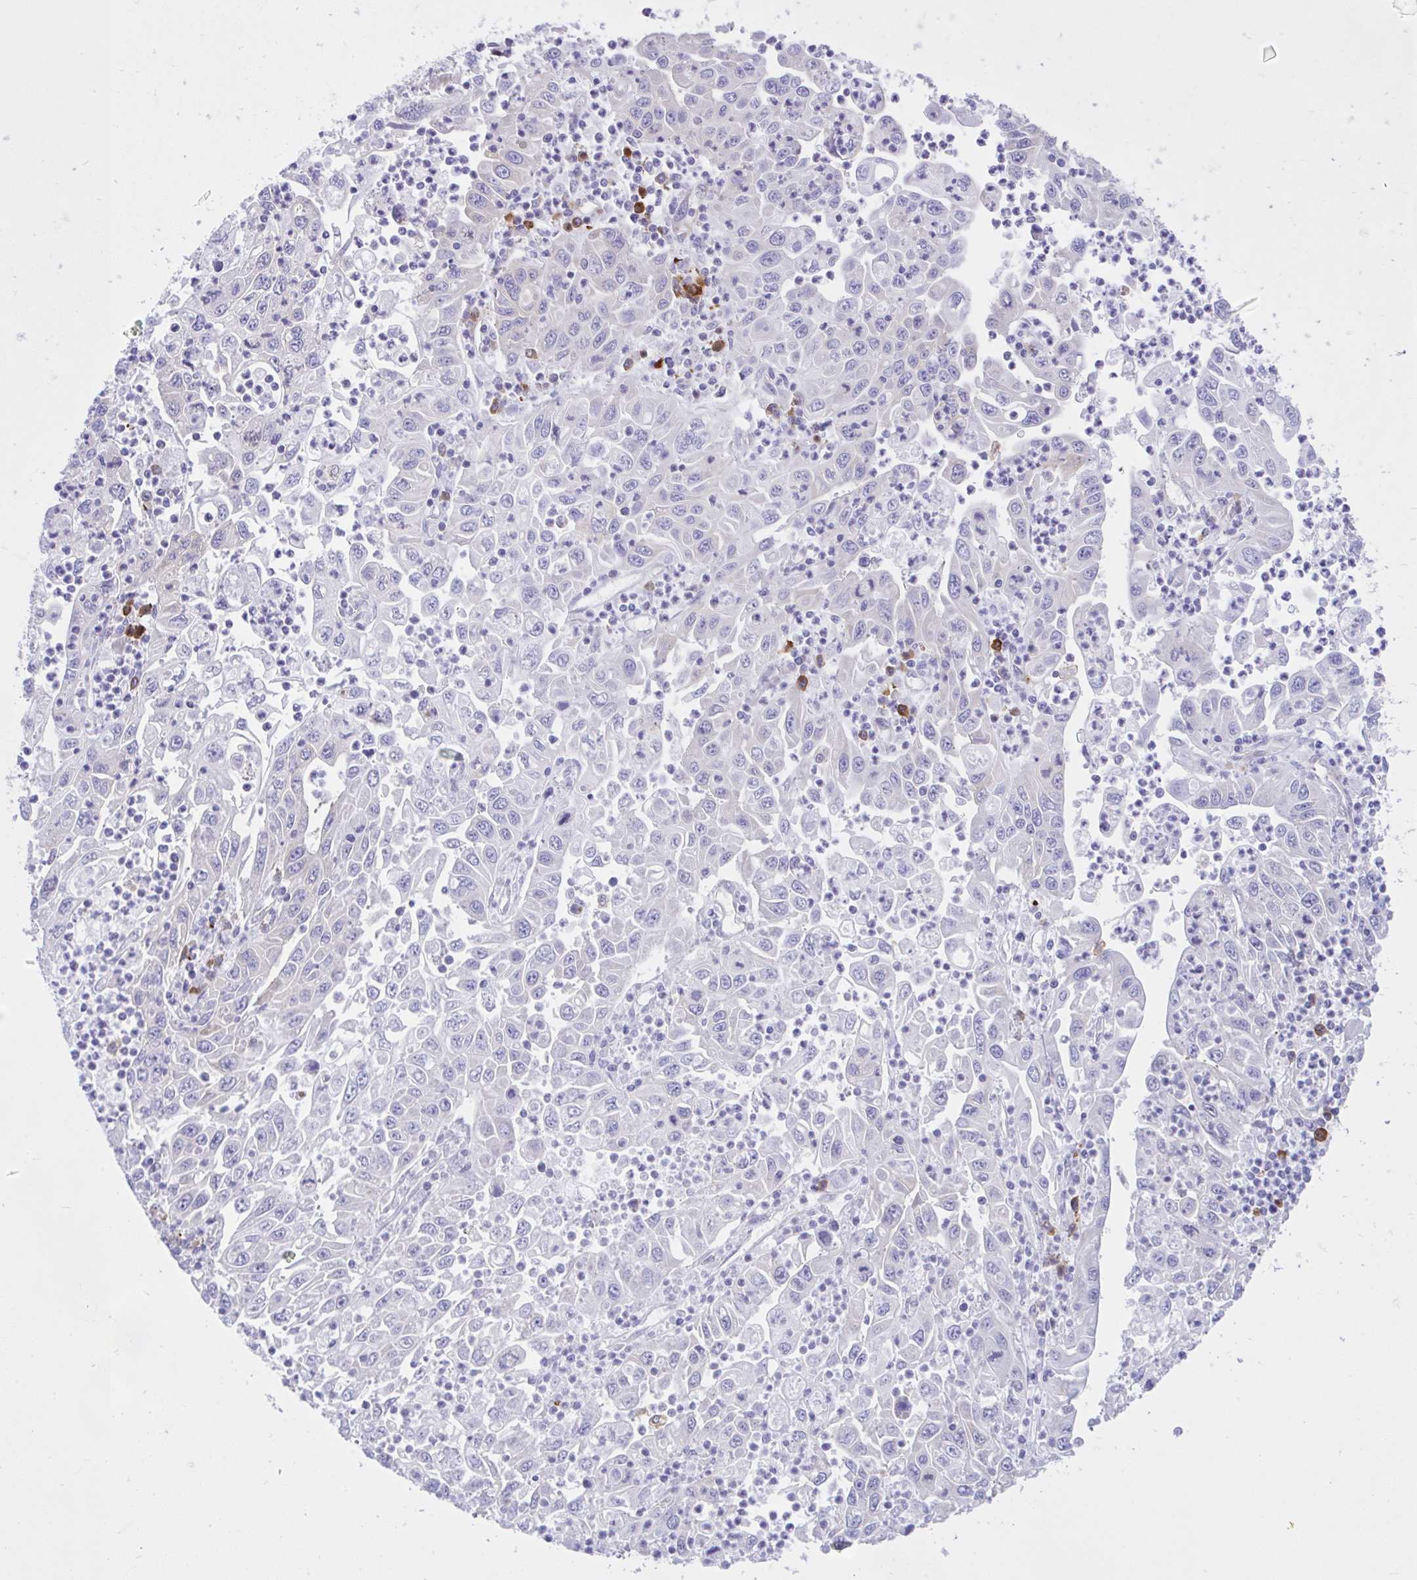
{"staining": {"intensity": "moderate", "quantity": "<25%", "location": "cytoplasmic/membranous"}, "tissue": "endometrial cancer", "cell_type": "Tumor cells", "image_type": "cancer", "snomed": [{"axis": "morphology", "description": "Adenocarcinoma, NOS"}, {"axis": "topography", "description": "Uterus"}], "caption": "Approximately <25% of tumor cells in human endometrial cancer exhibit moderate cytoplasmic/membranous protein positivity as visualized by brown immunohistochemical staining.", "gene": "EEF1A2", "patient": {"sex": "female", "age": 62}}